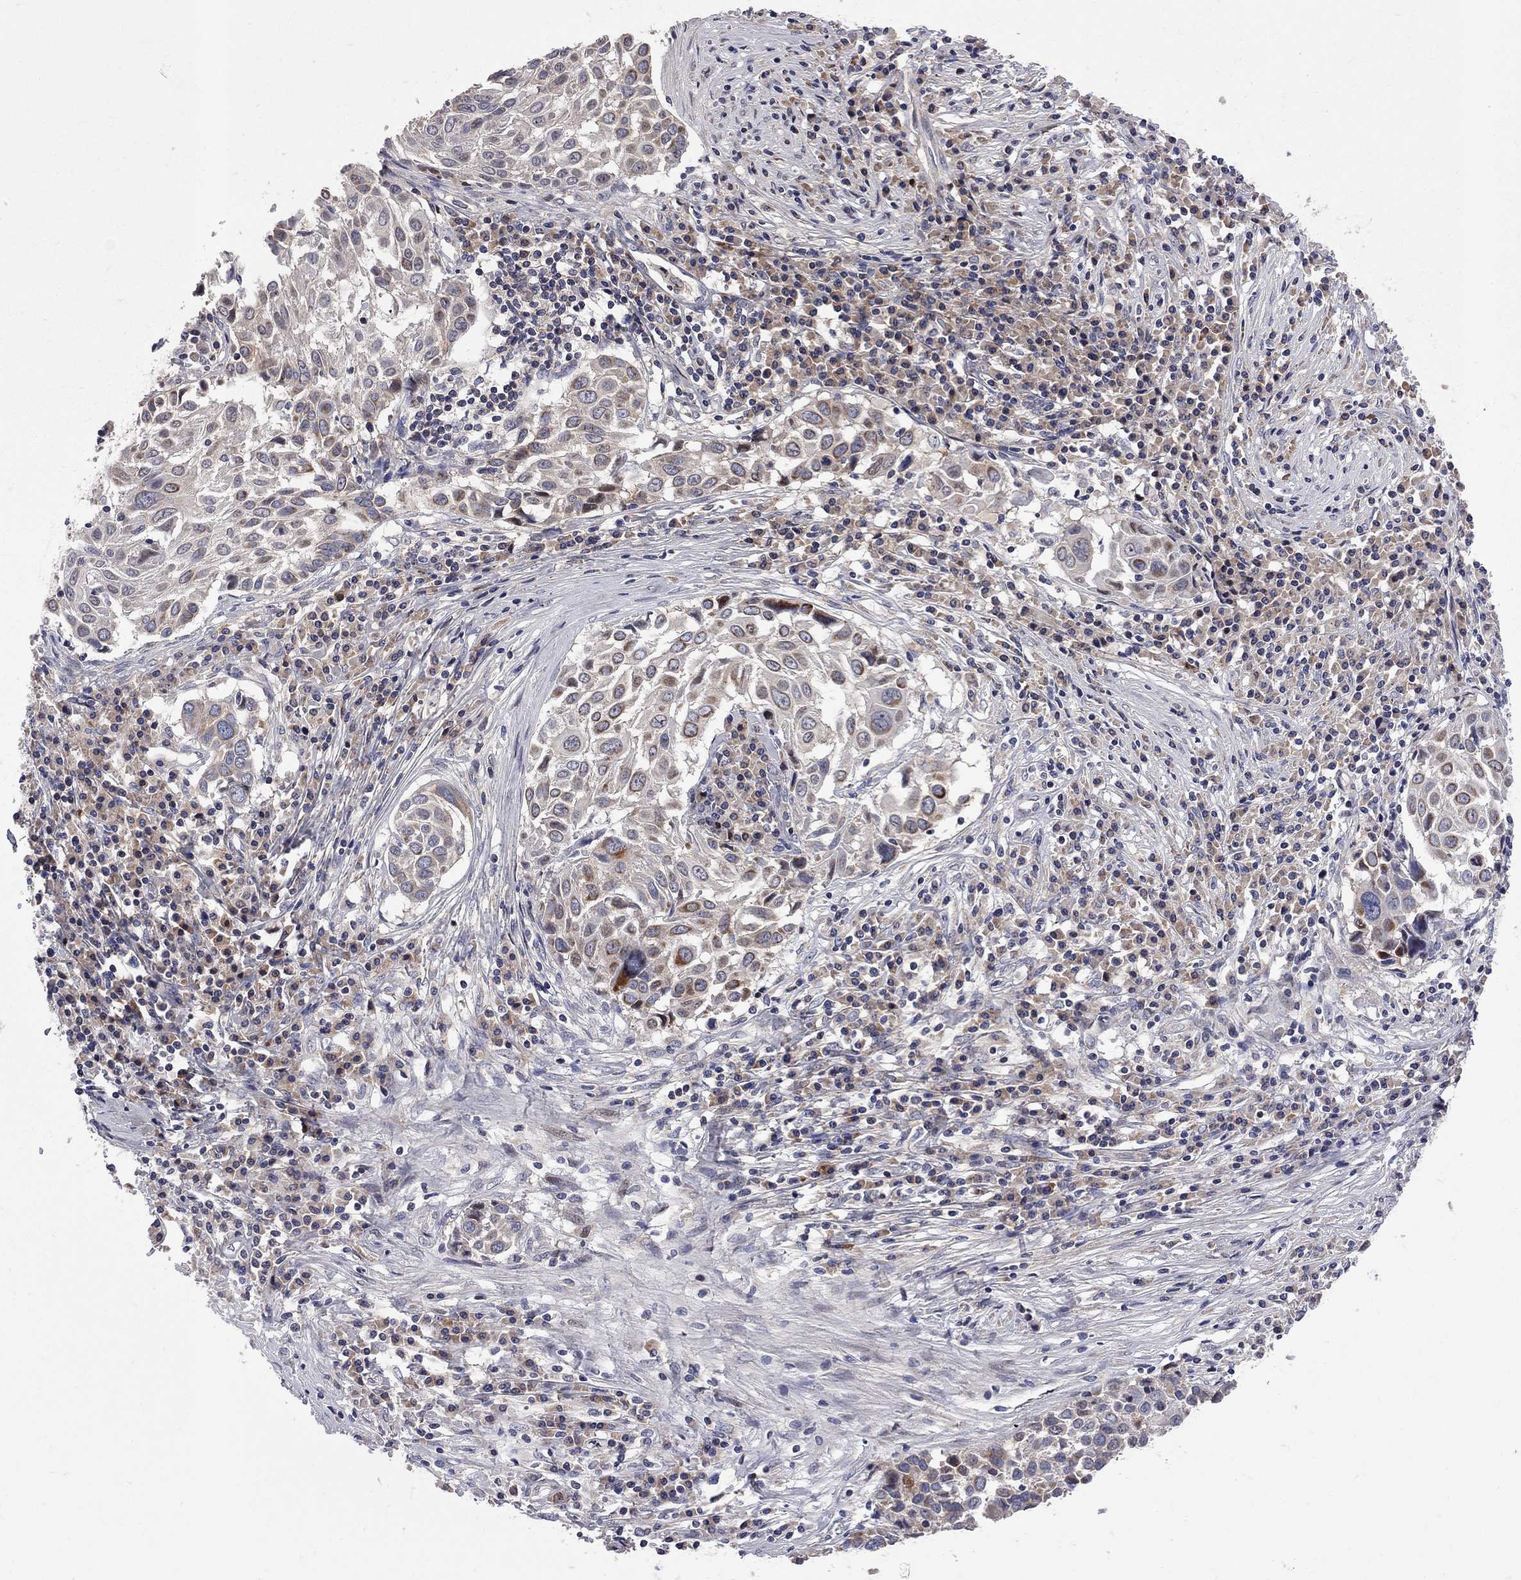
{"staining": {"intensity": "moderate", "quantity": "<25%", "location": "cytoplasmic/membranous"}, "tissue": "lung cancer", "cell_type": "Tumor cells", "image_type": "cancer", "snomed": [{"axis": "morphology", "description": "Squamous cell carcinoma, NOS"}, {"axis": "topography", "description": "Lung"}], "caption": "This is a histology image of IHC staining of squamous cell carcinoma (lung), which shows moderate expression in the cytoplasmic/membranous of tumor cells.", "gene": "CNOT11", "patient": {"sex": "male", "age": 57}}